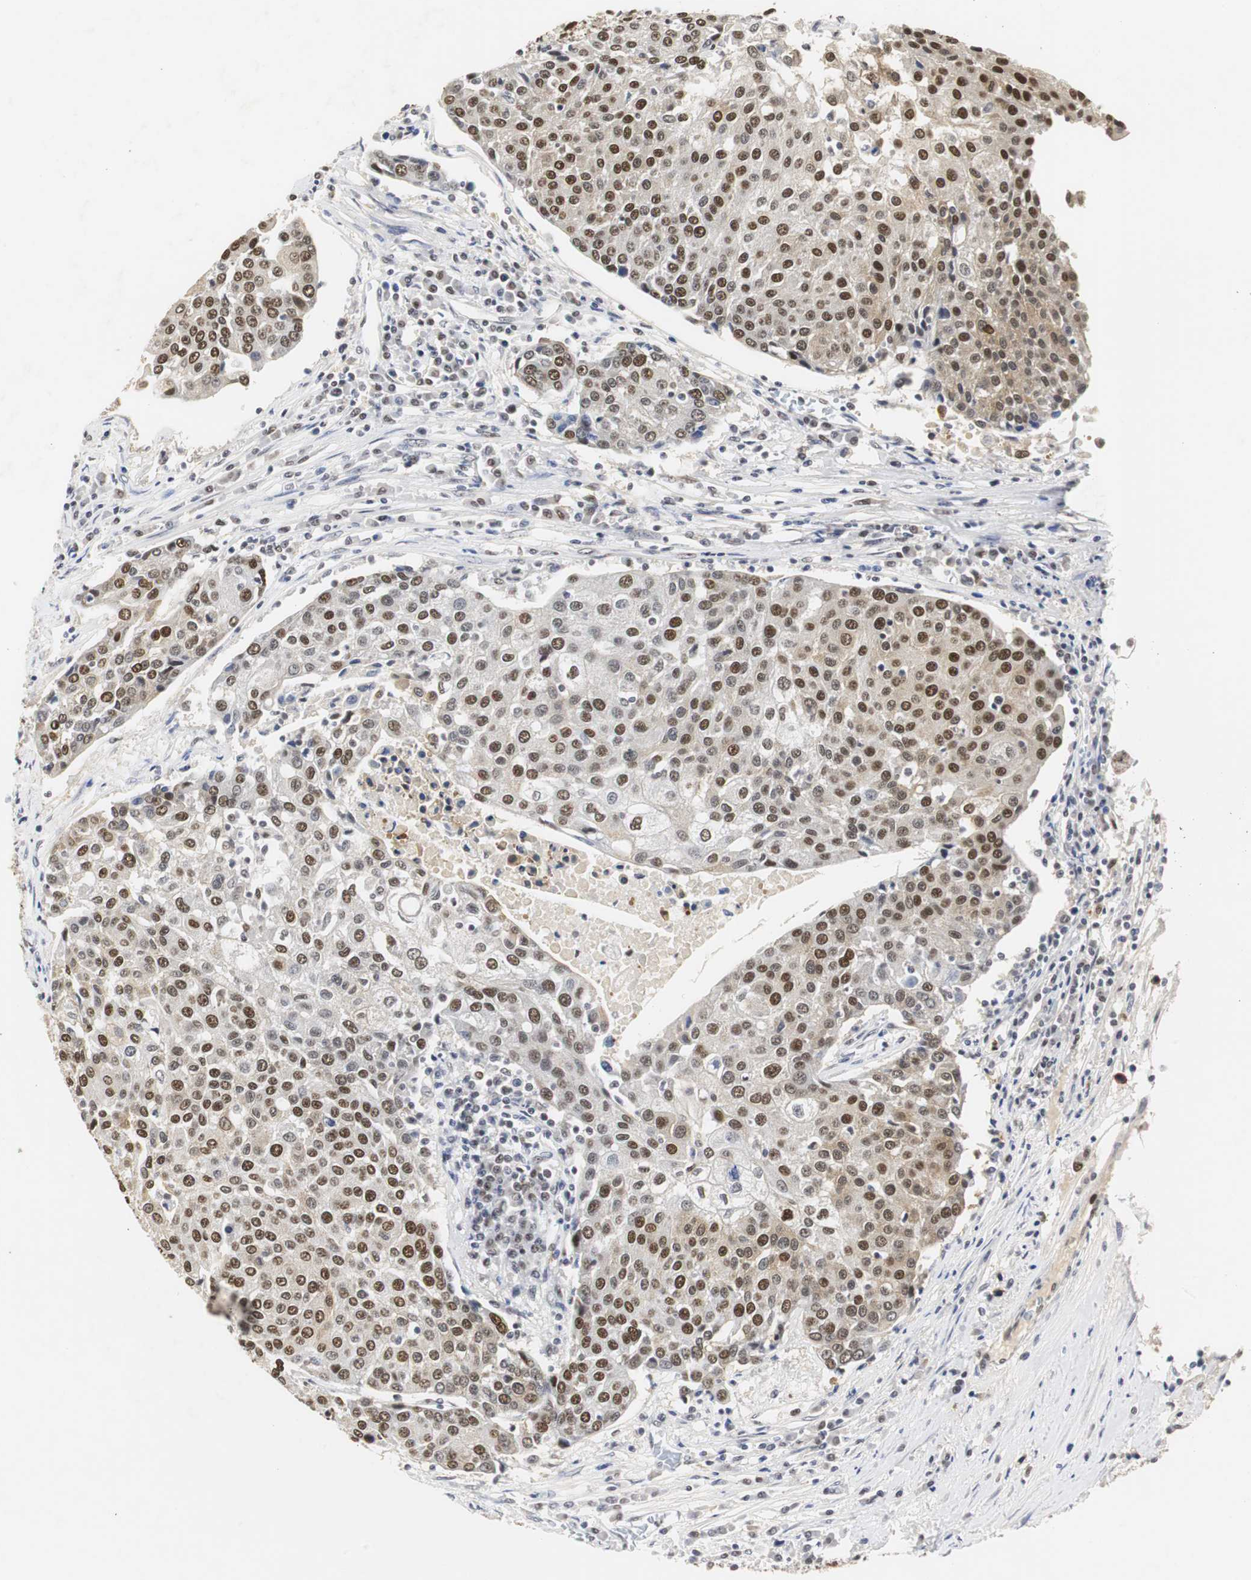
{"staining": {"intensity": "strong", "quantity": ">75%", "location": "nuclear"}, "tissue": "urothelial cancer", "cell_type": "Tumor cells", "image_type": "cancer", "snomed": [{"axis": "morphology", "description": "Urothelial carcinoma, High grade"}, {"axis": "topography", "description": "Urinary bladder"}], "caption": "Protein staining of urothelial cancer tissue exhibits strong nuclear expression in about >75% of tumor cells.", "gene": "ZFC3H1", "patient": {"sex": "female", "age": 85}}